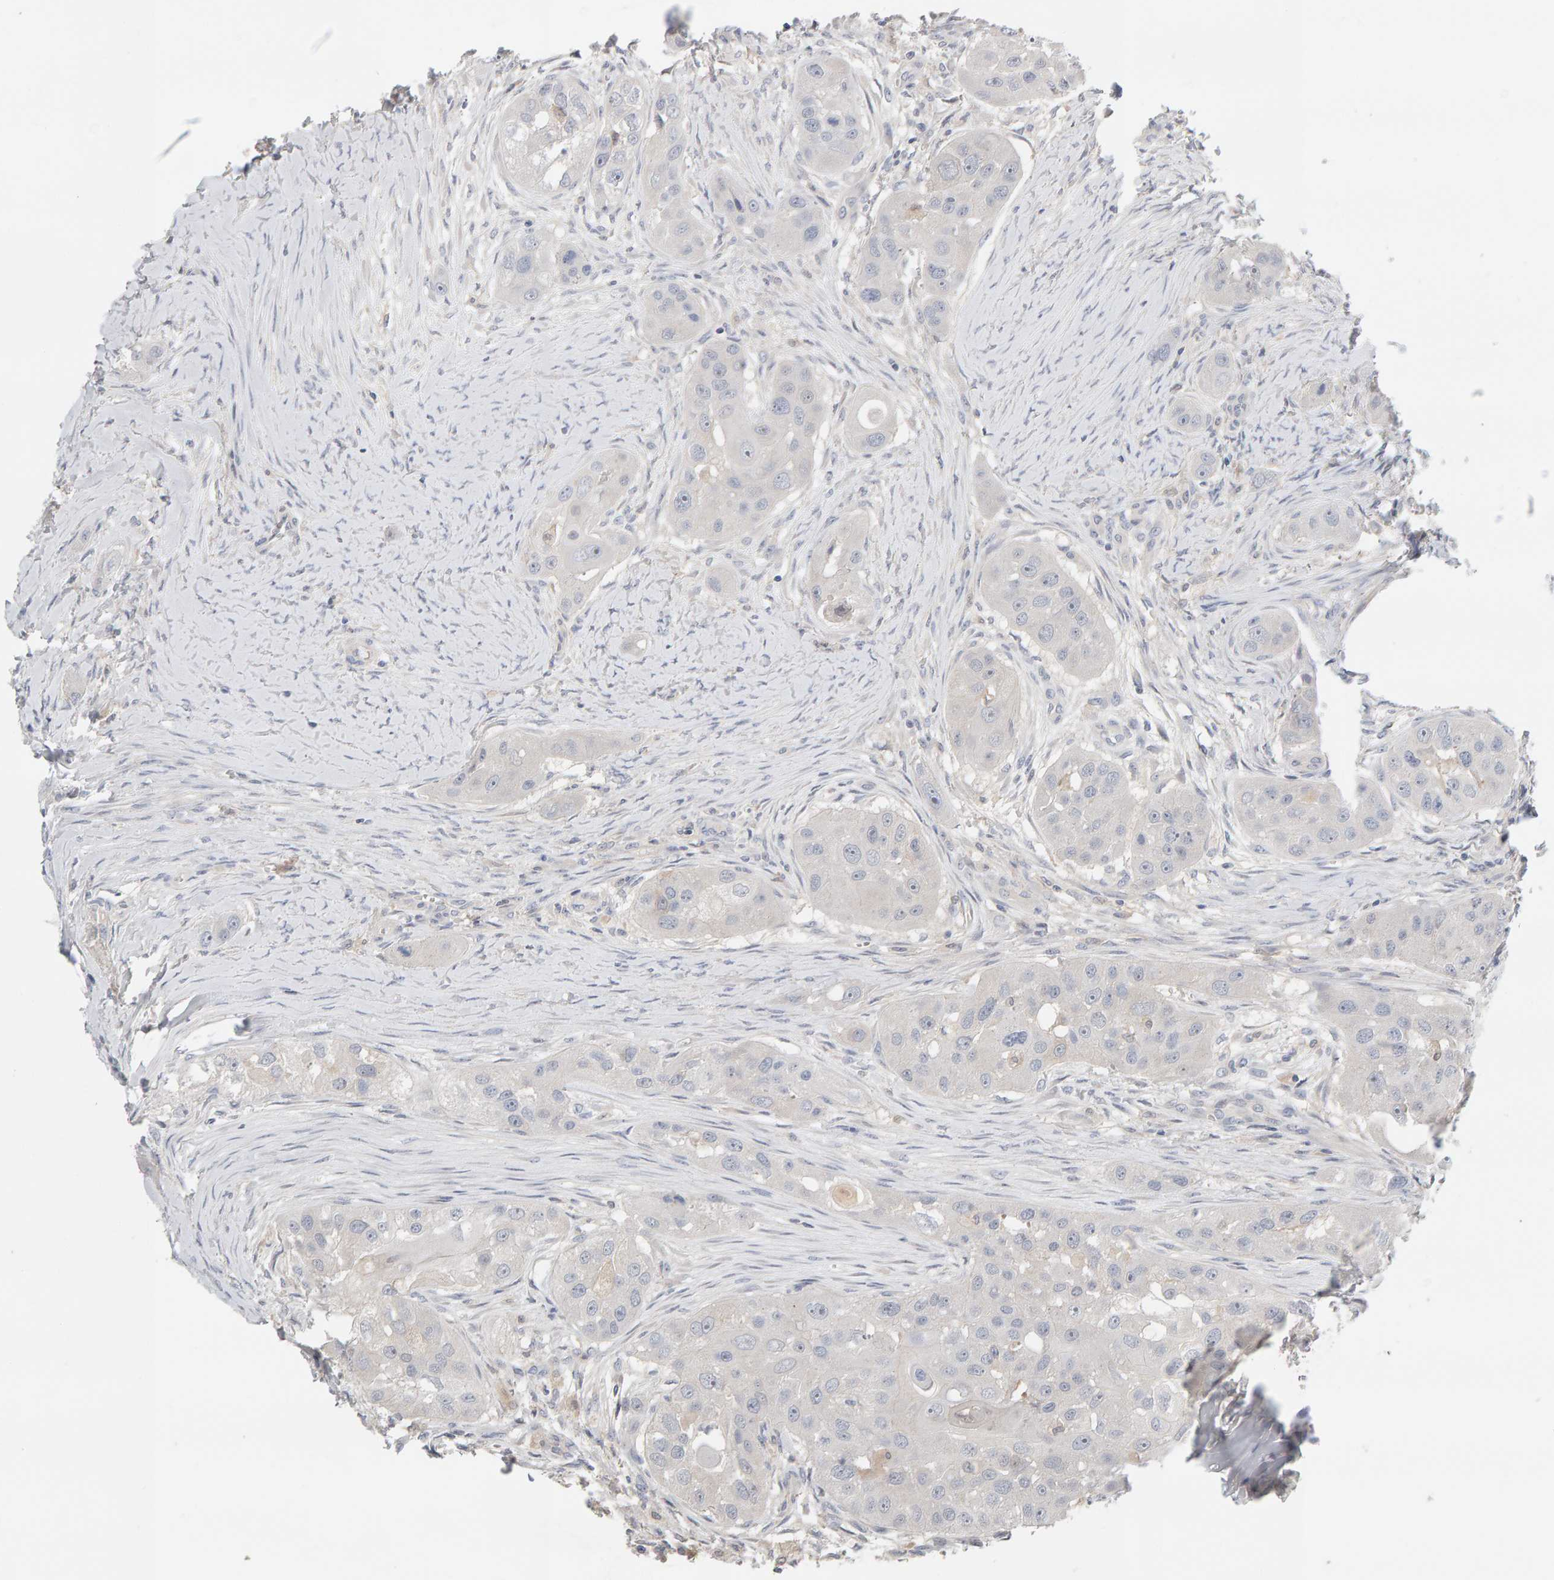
{"staining": {"intensity": "negative", "quantity": "none", "location": "none"}, "tissue": "head and neck cancer", "cell_type": "Tumor cells", "image_type": "cancer", "snomed": [{"axis": "morphology", "description": "Normal tissue, NOS"}, {"axis": "morphology", "description": "Squamous cell carcinoma, NOS"}, {"axis": "topography", "description": "Skeletal muscle"}, {"axis": "topography", "description": "Head-Neck"}], "caption": "Immunohistochemistry photomicrograph of human head and neck cancer (squamous cell carcinoma) stained for a protein (brown), which reveals no positivity in tumor cells.", "gene": "GFUS", "patient": {"sex": "male", "age": 51}}